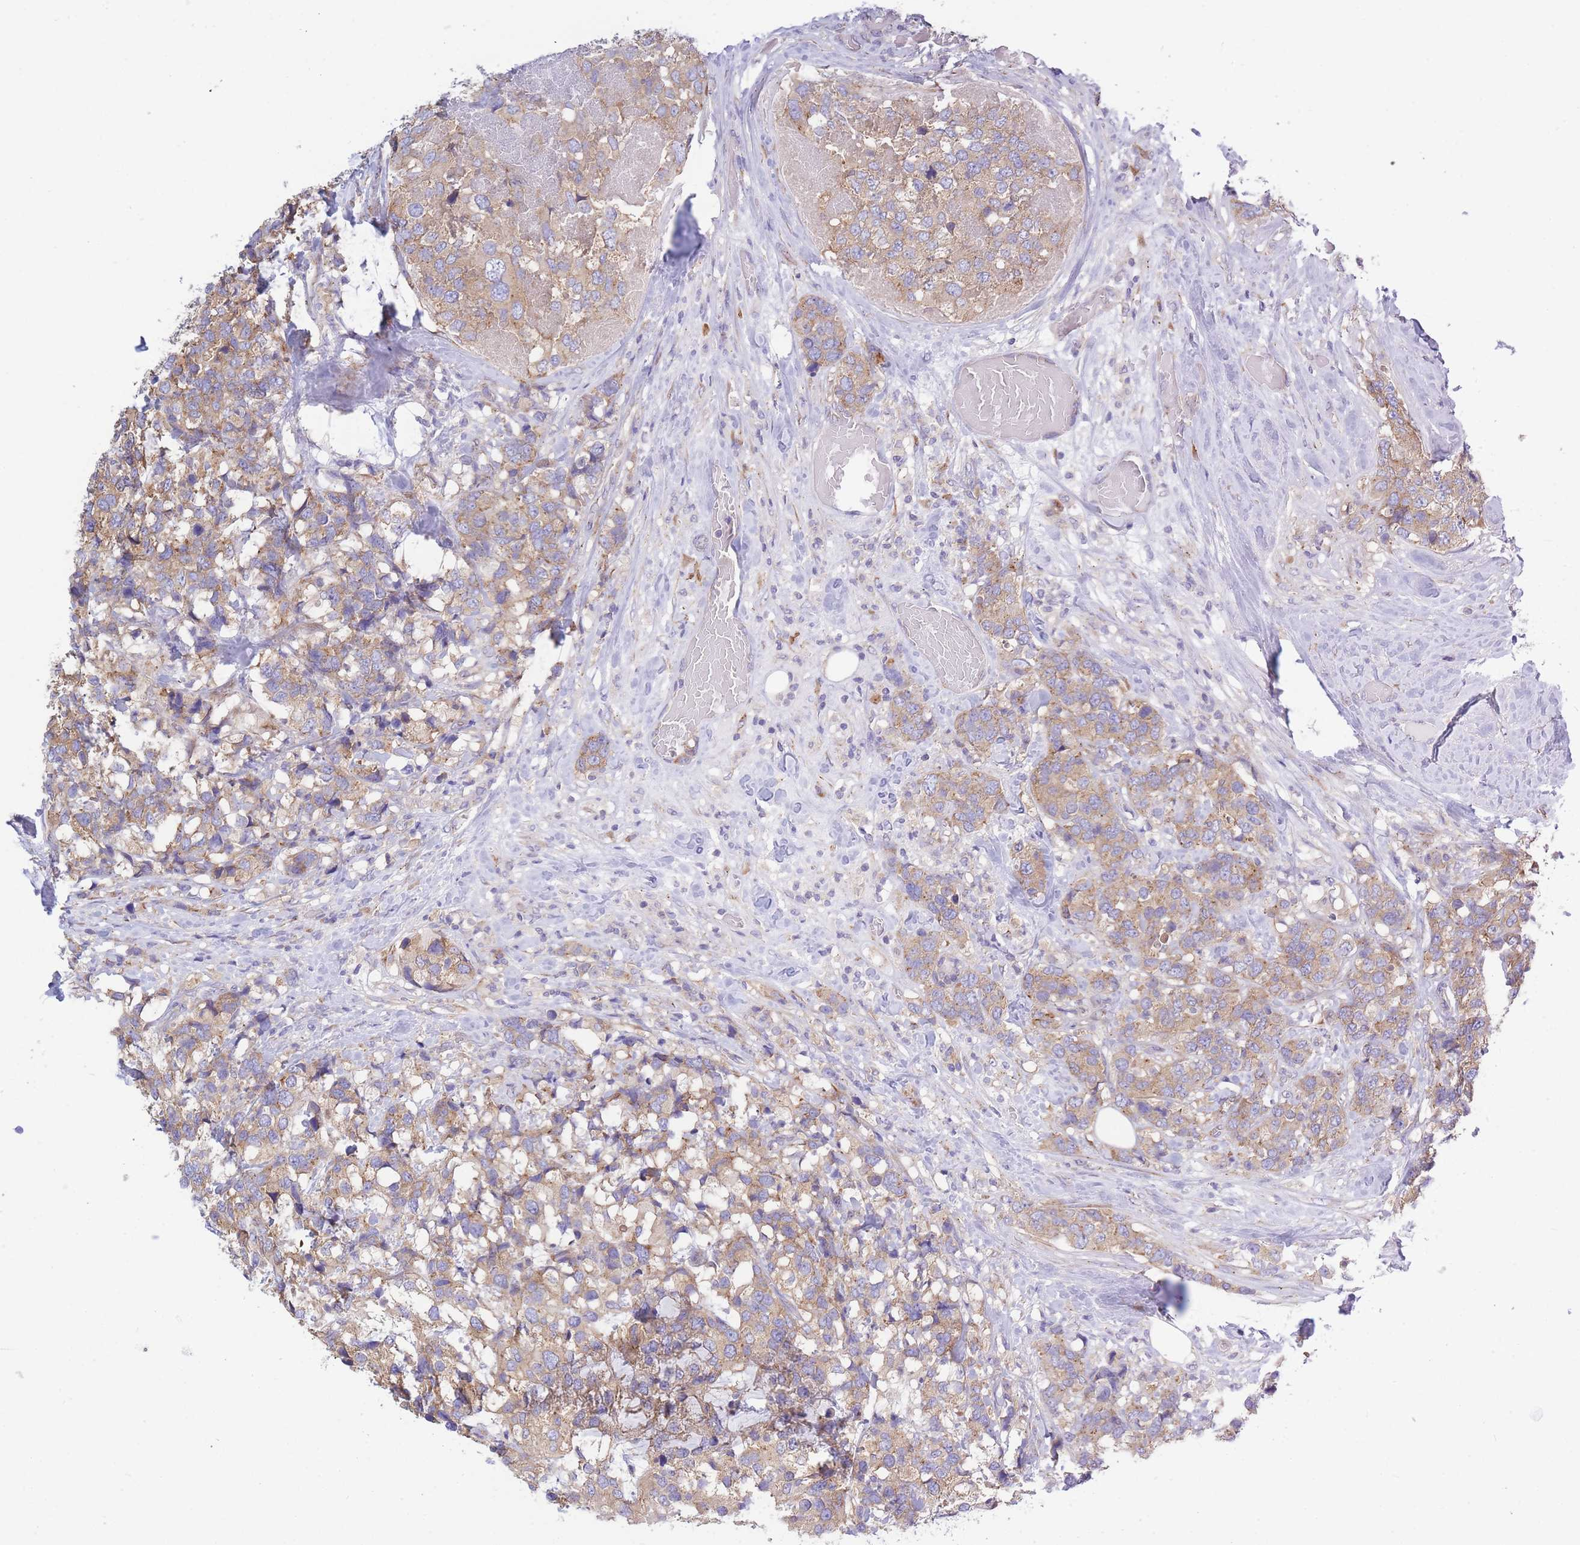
{"staining": {"intensity": "weak", "quantity": ">75%", "location": "cytoplasmic/membranous"}, "tissue": "breast cancer", "cell_type": "Tumor cells", "image_type": "cancer", "snomed": [{"axis": "morphology", "description": "Lobular carcinoma"}, {"axis": "topography", "description": "Breast"}], "caption": "Protein expression analysis of human breast cancer (lobular carcinoma) reveals weak cytoplasmic/membranous expression in approximately >75% of tumor cells.", "gene": "COPG2", "patient": {"sex": "female", "age": 59}}